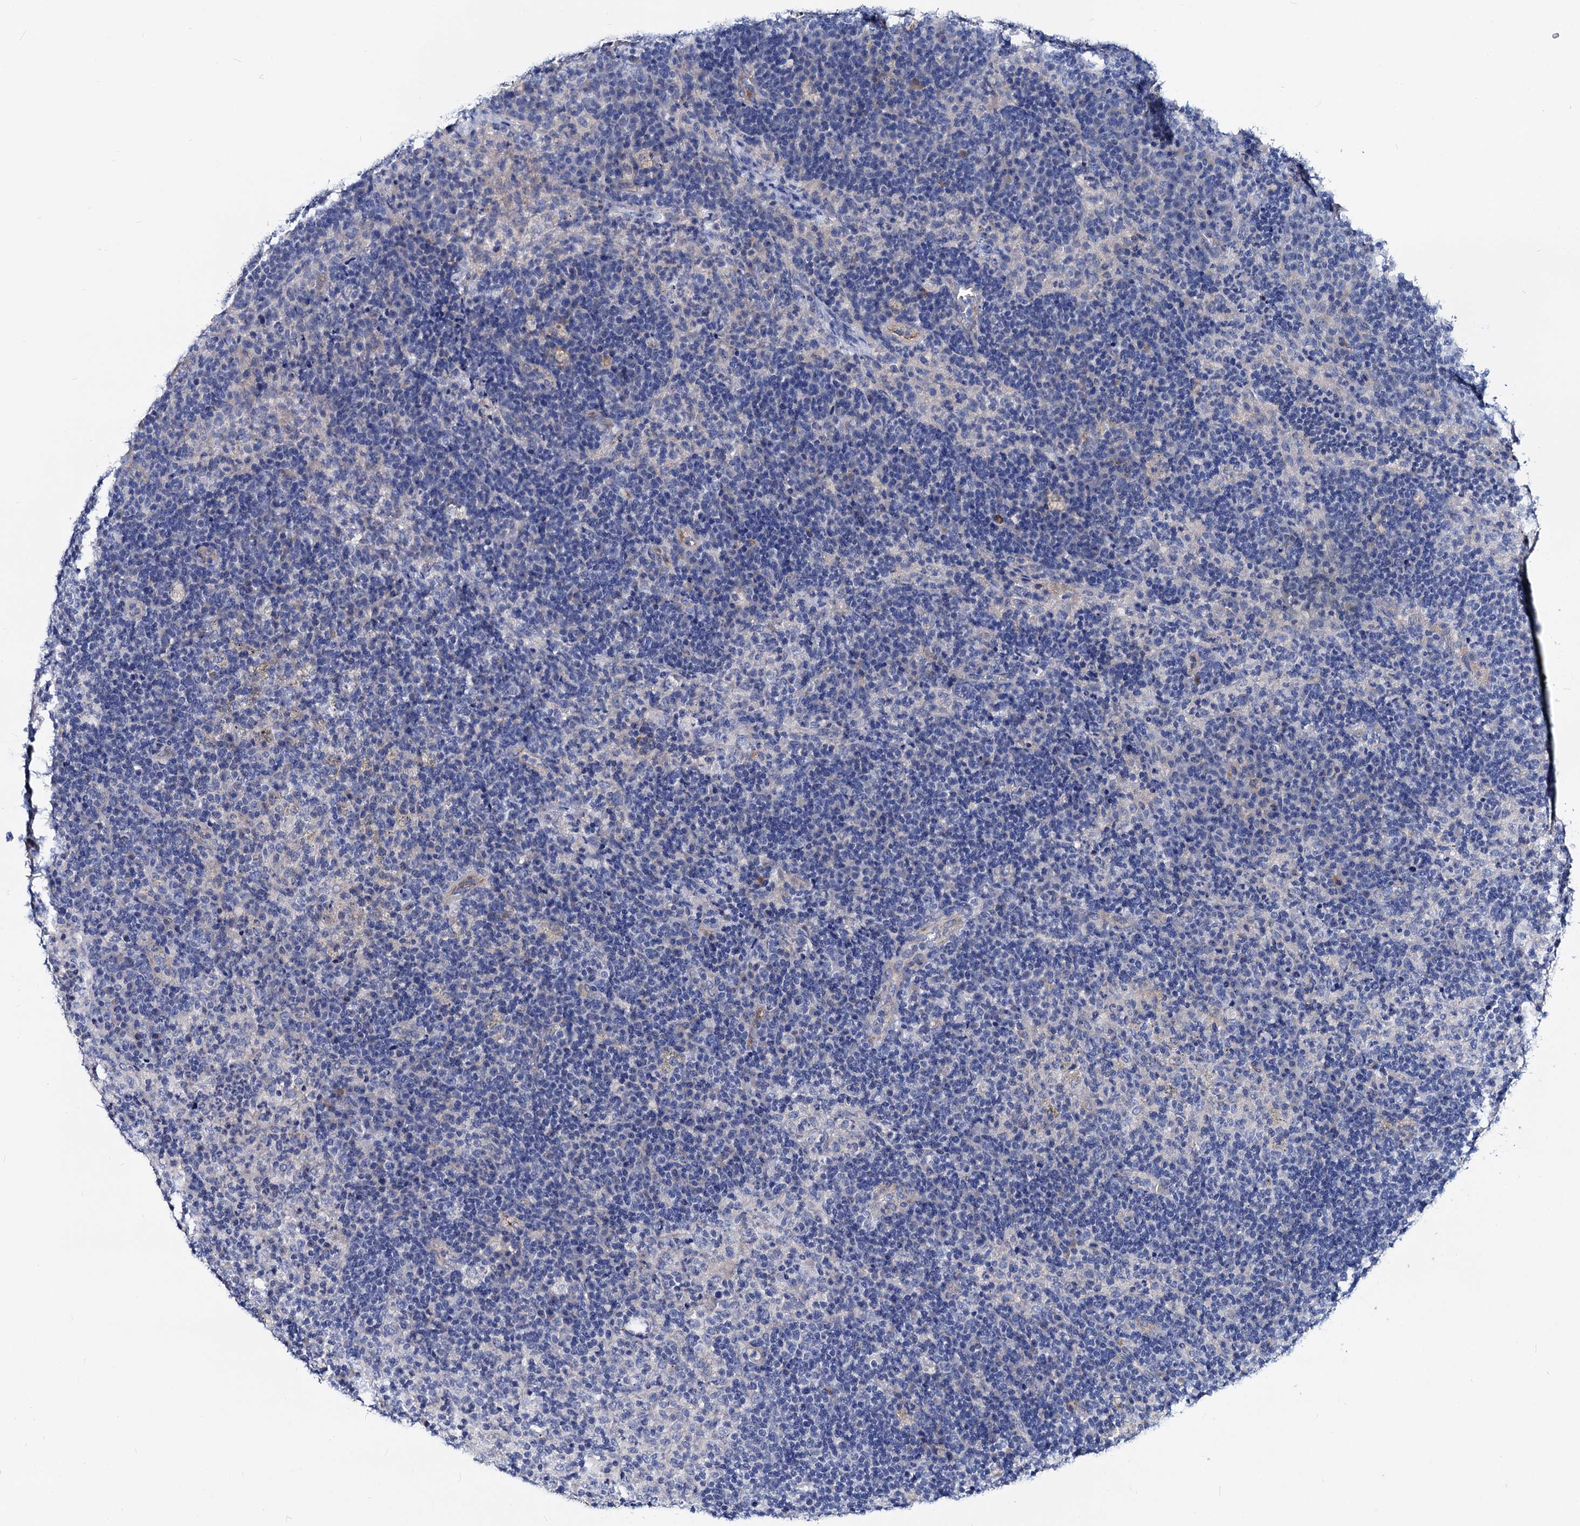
{"staining": {"intensity": "negative", "quantity": "none", "location": "none"}, "tissue": "lymph node", "cell_type": "Germinal center cells", "image_type": "normal", "snomed": [{"axis": "morphology", "description": "Normal tissue, NOS"}, {"axis": "topography", "description": "Lymph node"}], "caption": "High magnification brightfield microscopy of normal lymph node stained with DAB (brown) and counterstained with hematoxylin (blue): germinal center cells show no significant positivity.", "gene": "DYDC2", "patient": {"sex": "female", "age": 70}}